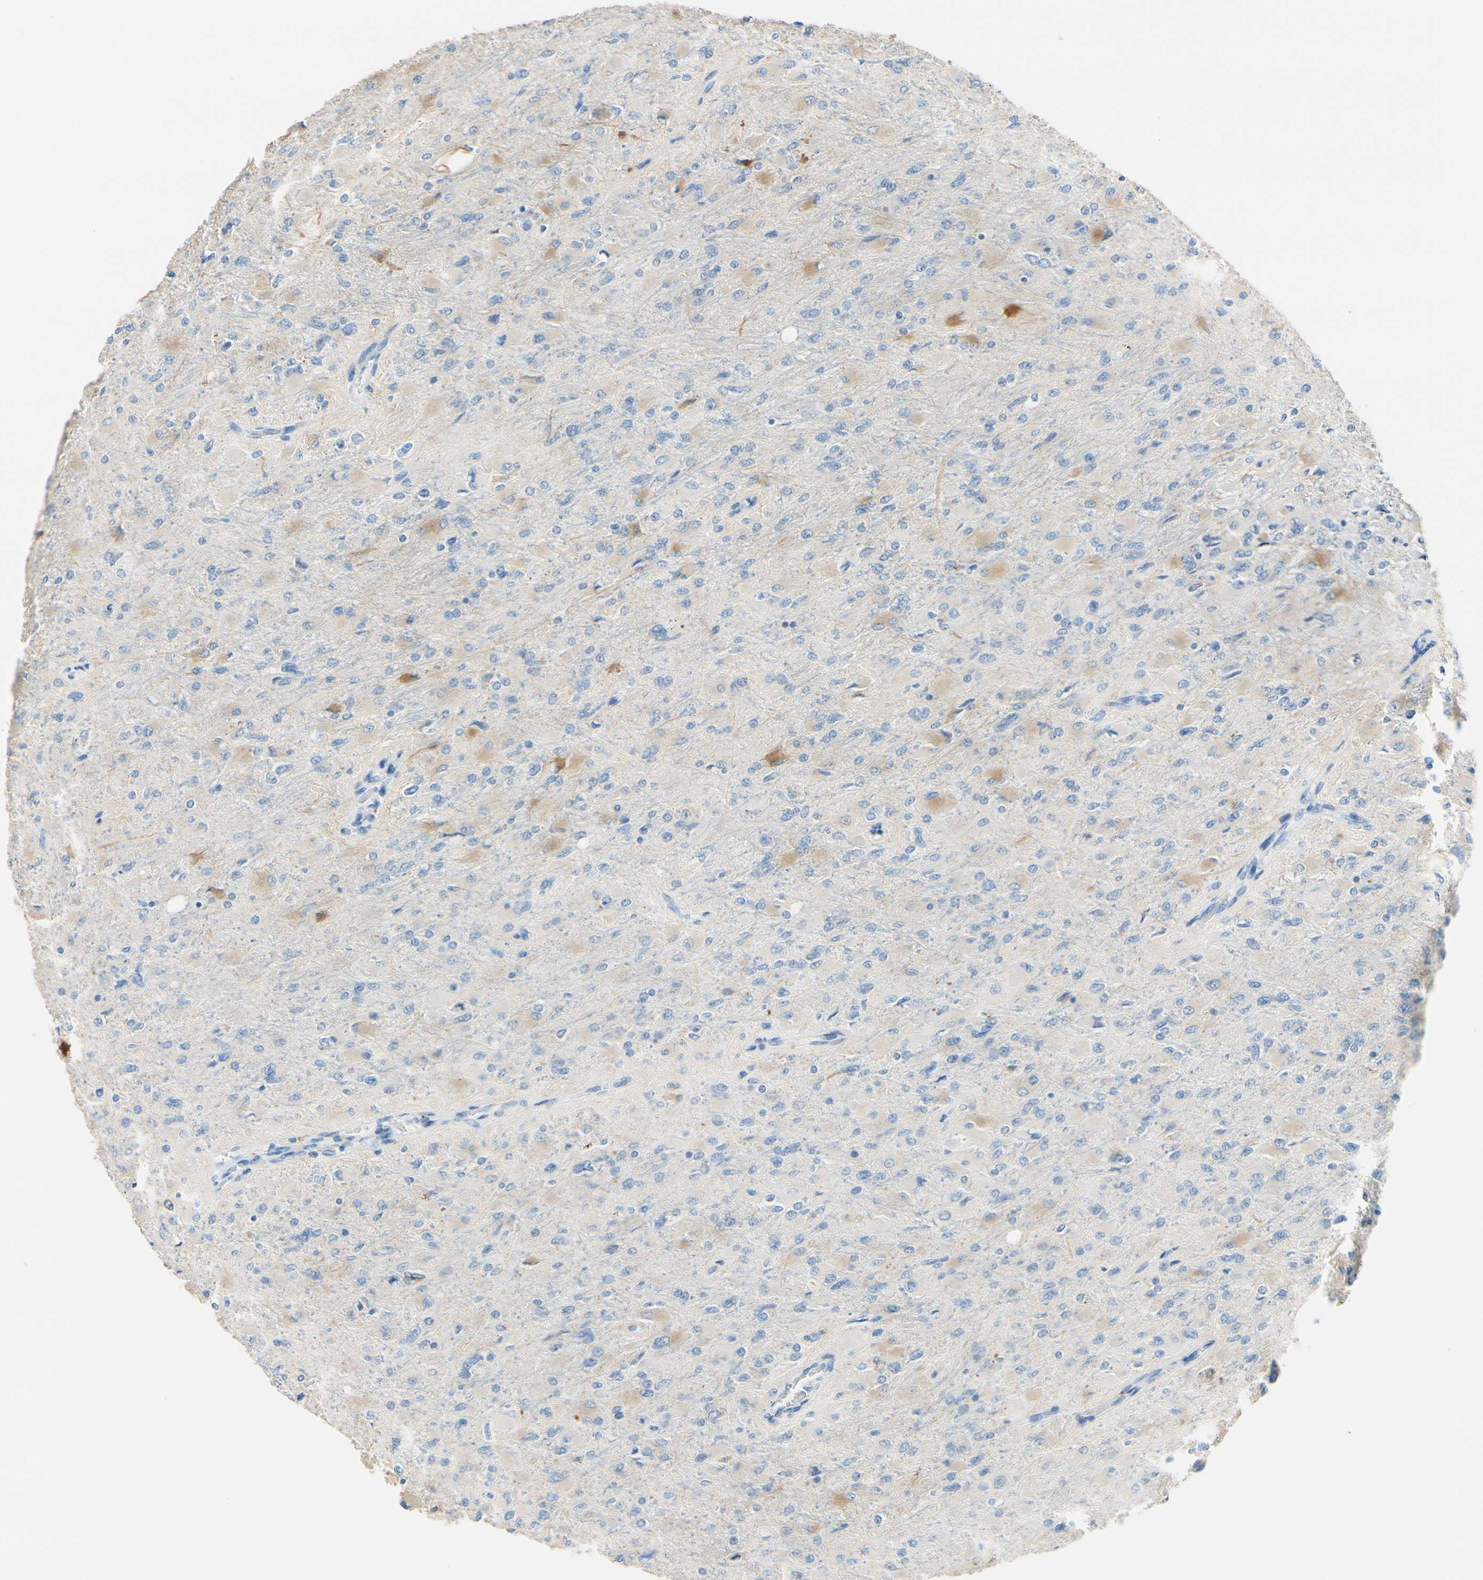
{"staining": {"intensity": "moderate", "quantity": "<25%", "location": "cytoplasmic/membranous"}, "tissue": "glioma", "cell_type": "Tumor cells", "image_type": "cancer", "snomed": [{"axis": "morphology", "description": "Glioma, malignant, High grade"}, {"axis": "topography", "description": "Cerebral cortex"}], "caption": "This is a micrograph of IHC staining of malignant high-grade glioma, which shows moderate positivity in the cytoplasmic/membranous of tumor cells.", "gene": "CKAP2", "patient": {"sex": "female", "age": 36}}